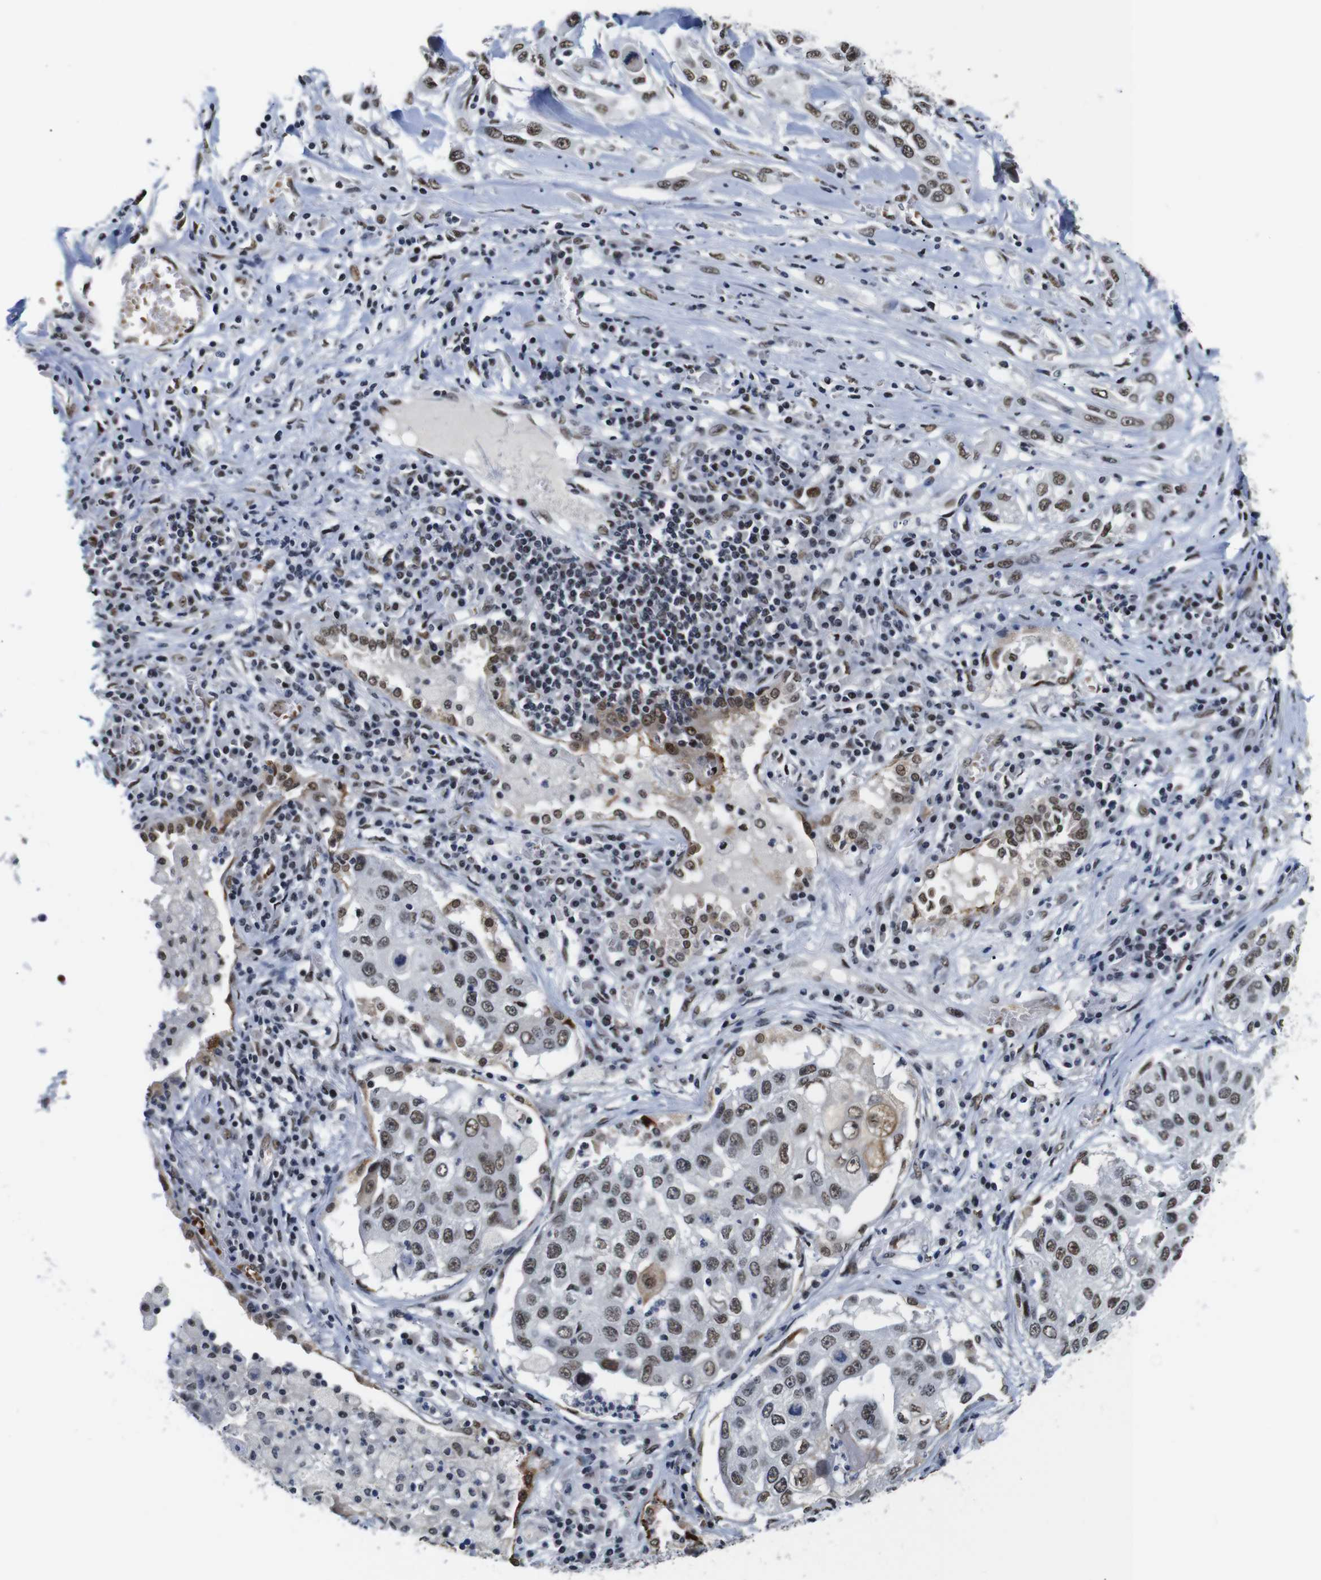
{"staining": {"intensity": "moderate", "quantity": ">75%", "location": "nuclear"}, "tissue": "lung cancer", "cell_type": "Tumor cells", "image_type": "cancer", "snomed": [{"axis": "morphology", "description": "Squamous cell carcinoma, NOS"}, {"axis": "topography", "description": "Lung"}], "caption": "Human squamous cell carcinoma (lung) stained with a protein marker reveals moderate staining in tumor cells.", "gene": "ILDR2", "patient": {"sex": "male", "age": 71}}